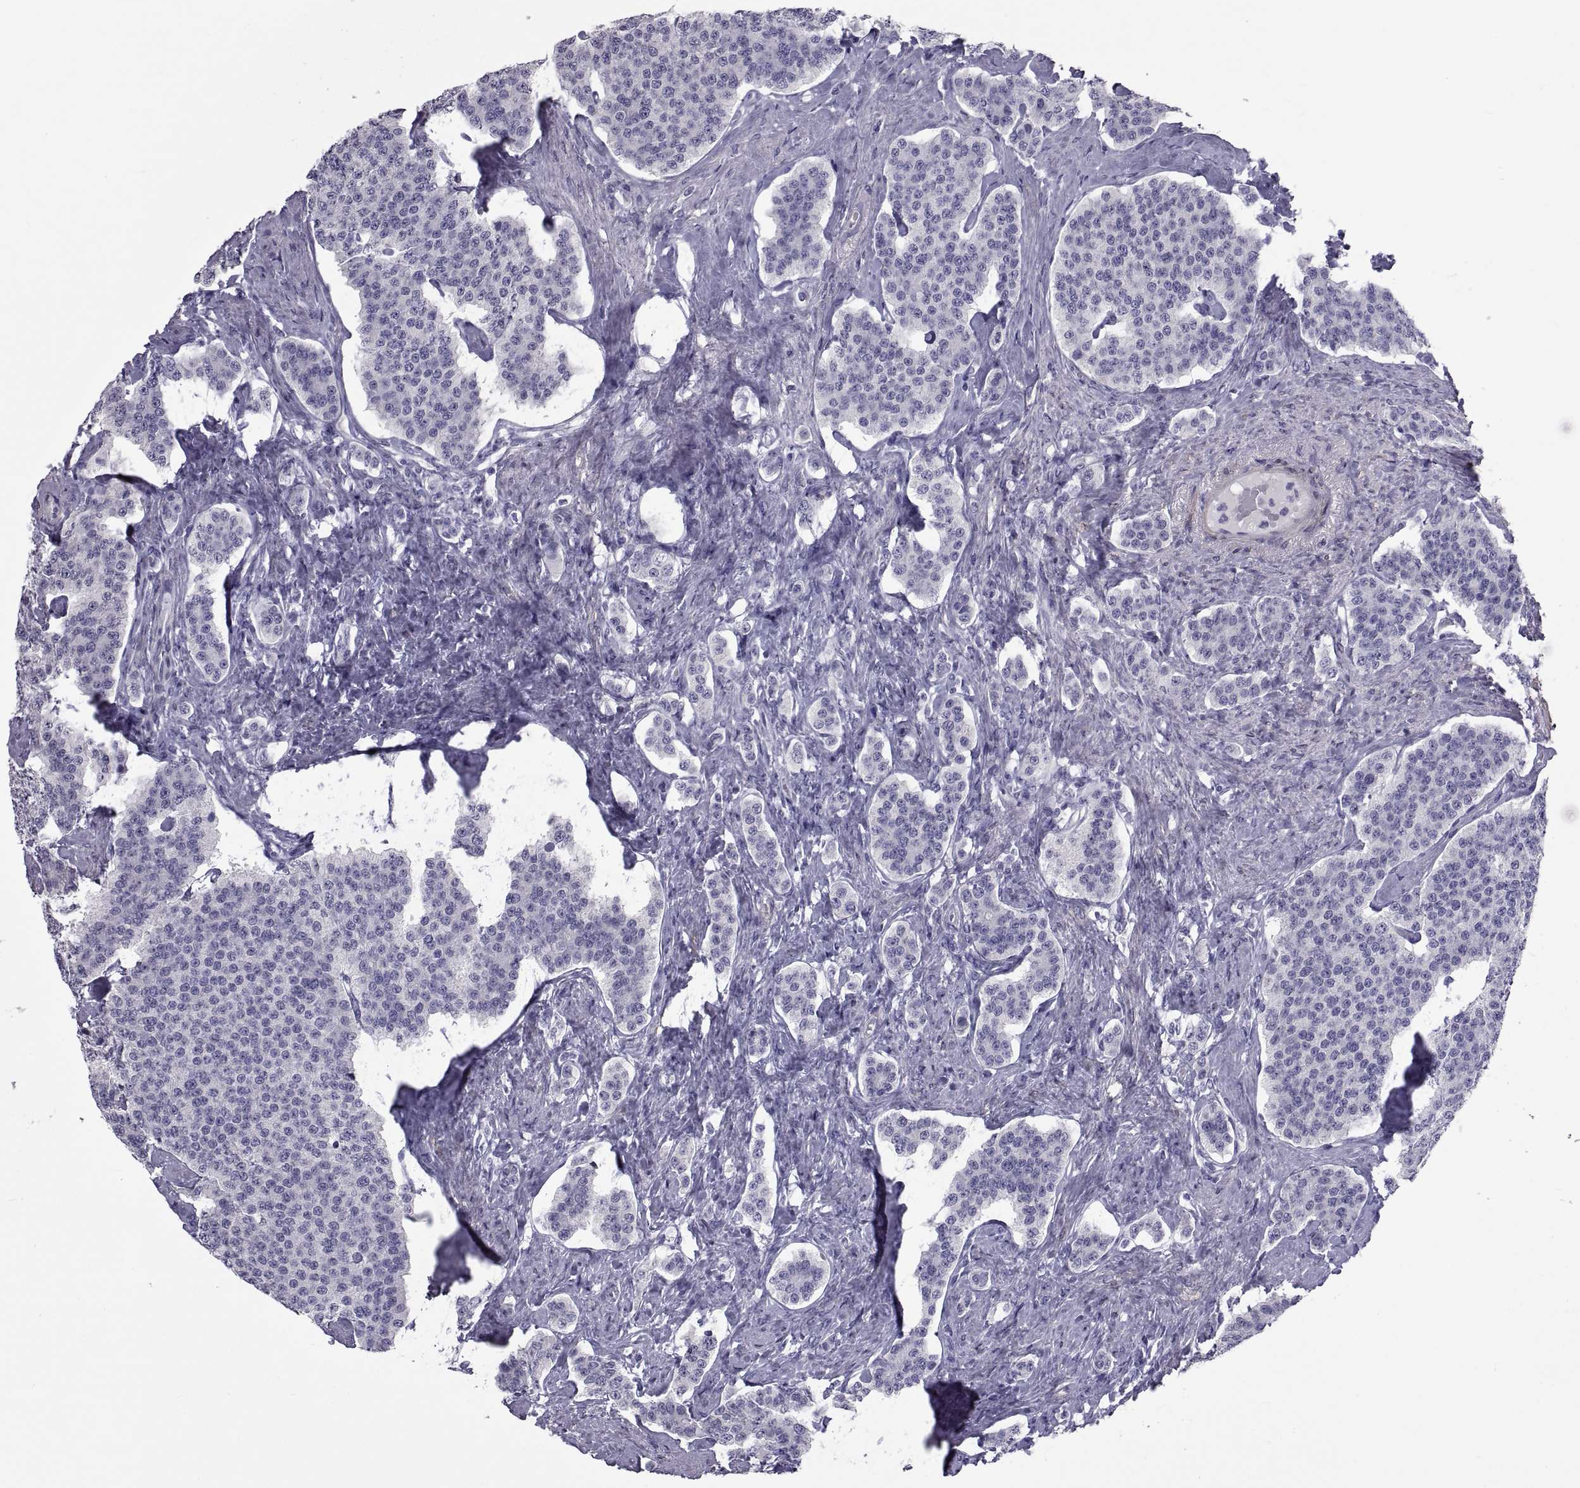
{"staining": {"intensity": "negative", "quantity": "none", "location": "none"}, "tissue": "carcinoid", "cell_type": "Tumor cells", "image_type": "cancer", "snomed": [{"axis": "morphology", "description": "Carcinoid, malignant, NOS"}, {"axis": "topography", "description": "Small intestine"}], "caption": "This is an IHC histopathology image of carcinoid. There is no staining in tumor cells.", "gene": "MAGEB1", "patient": {"sex": "female", "age": 58}}